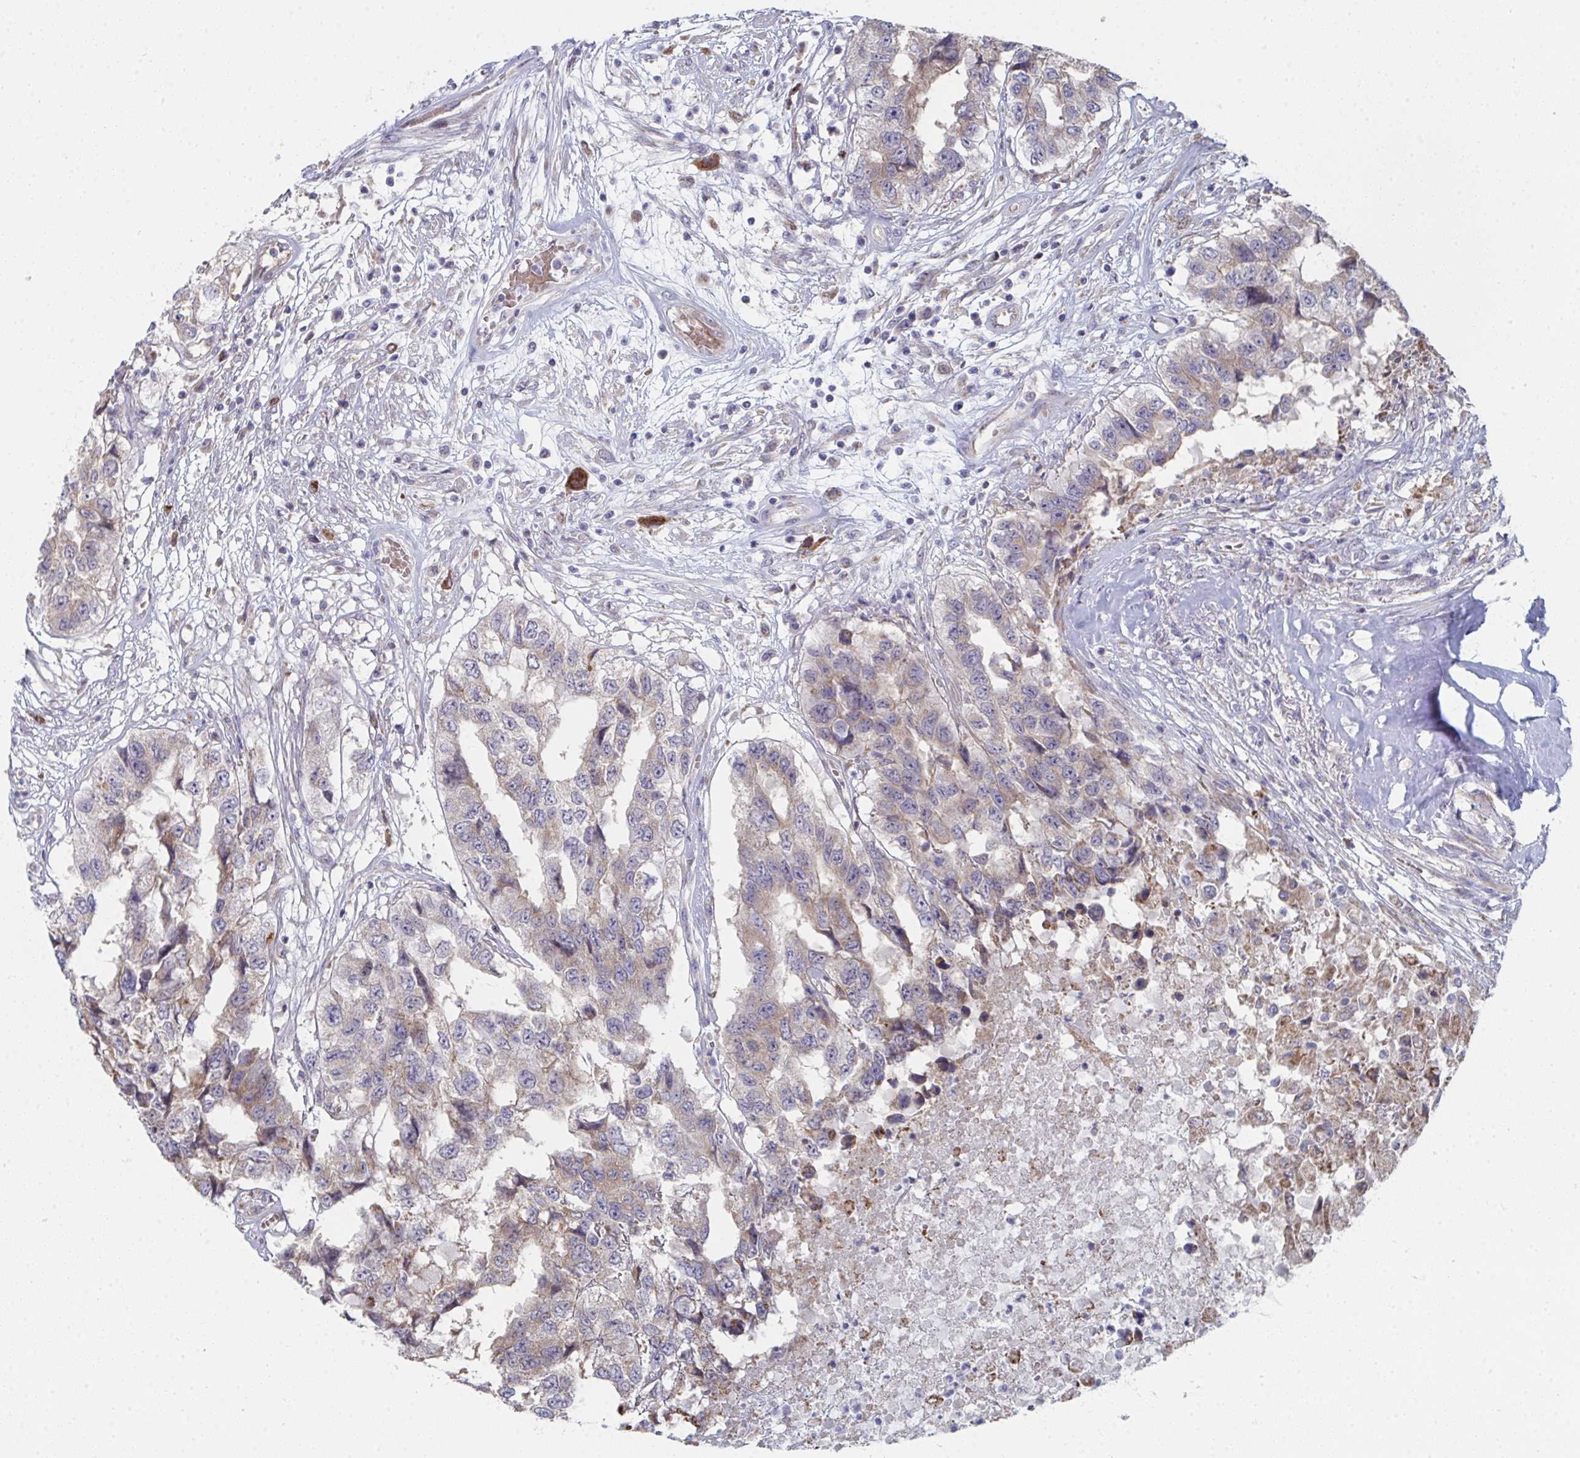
{"staining": {"intensity": "weak", "quantity": "25%-75%", "location": "cytoplasmic/membranous"}, "tissue": "testis cancer", "cell_type": "Tumor cells", "image_type": "cancer", "snomed": [{"axis": "morphology", "description": "Carcinoma, Embryonal, NOS"}, {"axis": "topography", "description": "Testis"}], "caption": "Brown immunohistochemical staining in human embryonal carcinoma (testis) displays weak cytoplasmic/membranous staining in about 25%-75% of tumor cells. The staining was performed using DAB (3,3'-diaminobenzidine), with brown indicating positive protein expression. Nuclei are stained blue with hematoxylin.", "gene": "VWDE", "patient": {"sex": "male", "age": 83}}